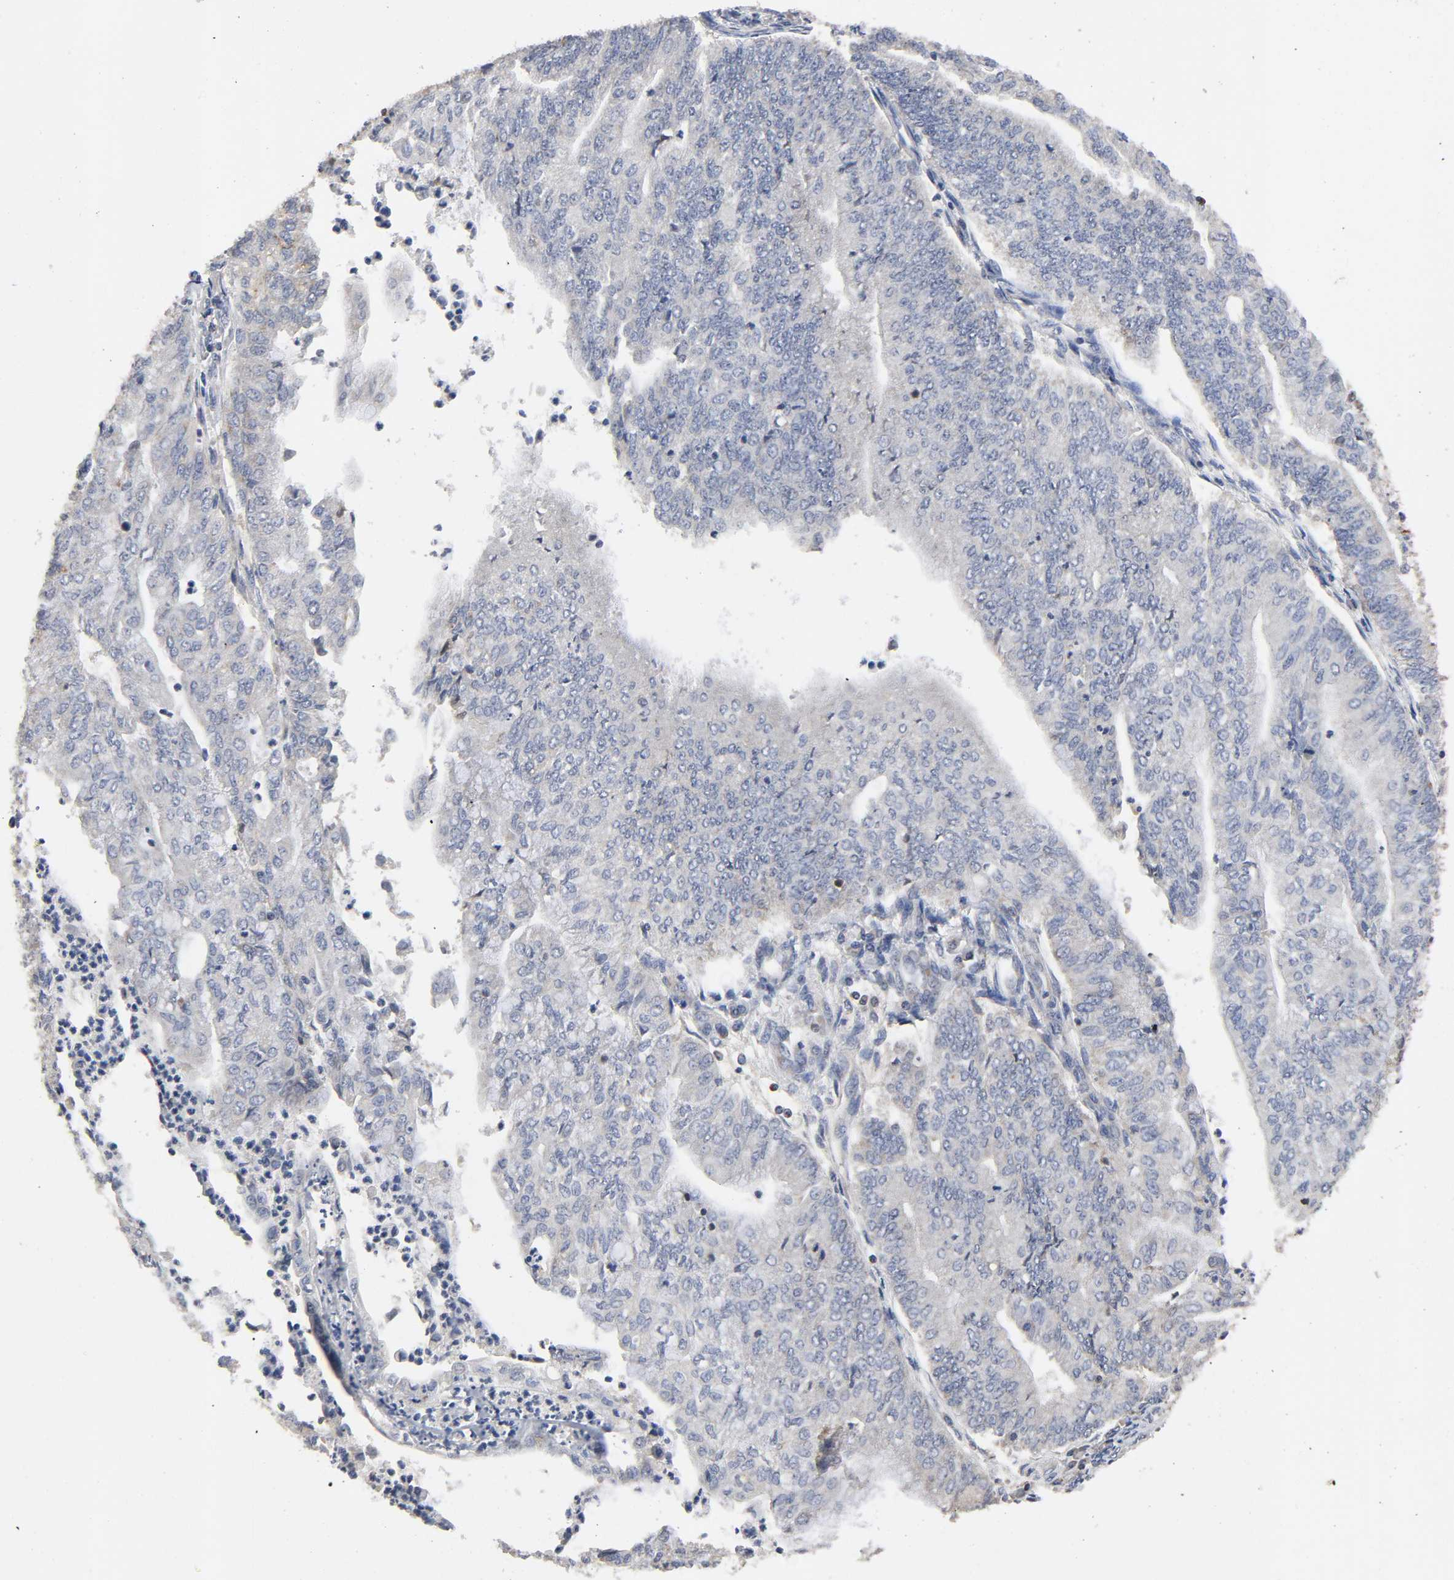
{"staining": {"intensity": "weak", "quantity": "<25%", "location": "cytoplasmic/membranous"}, "tissue": "endometrial cancer", "cell_type": "Tumor cells", "image_type": "cancer", "snomed": [{"axis": "morphology", "description": "Adenocarcinoma, NOS"}, {"axis": "topography", "description": "Endometrium"}], "caption": "IHC of endometrial cancer (adenocarcinoma) displays no expression in tumor cells.", "gene": "SYT16", "patient": {"sex": "female", "age": 59}}